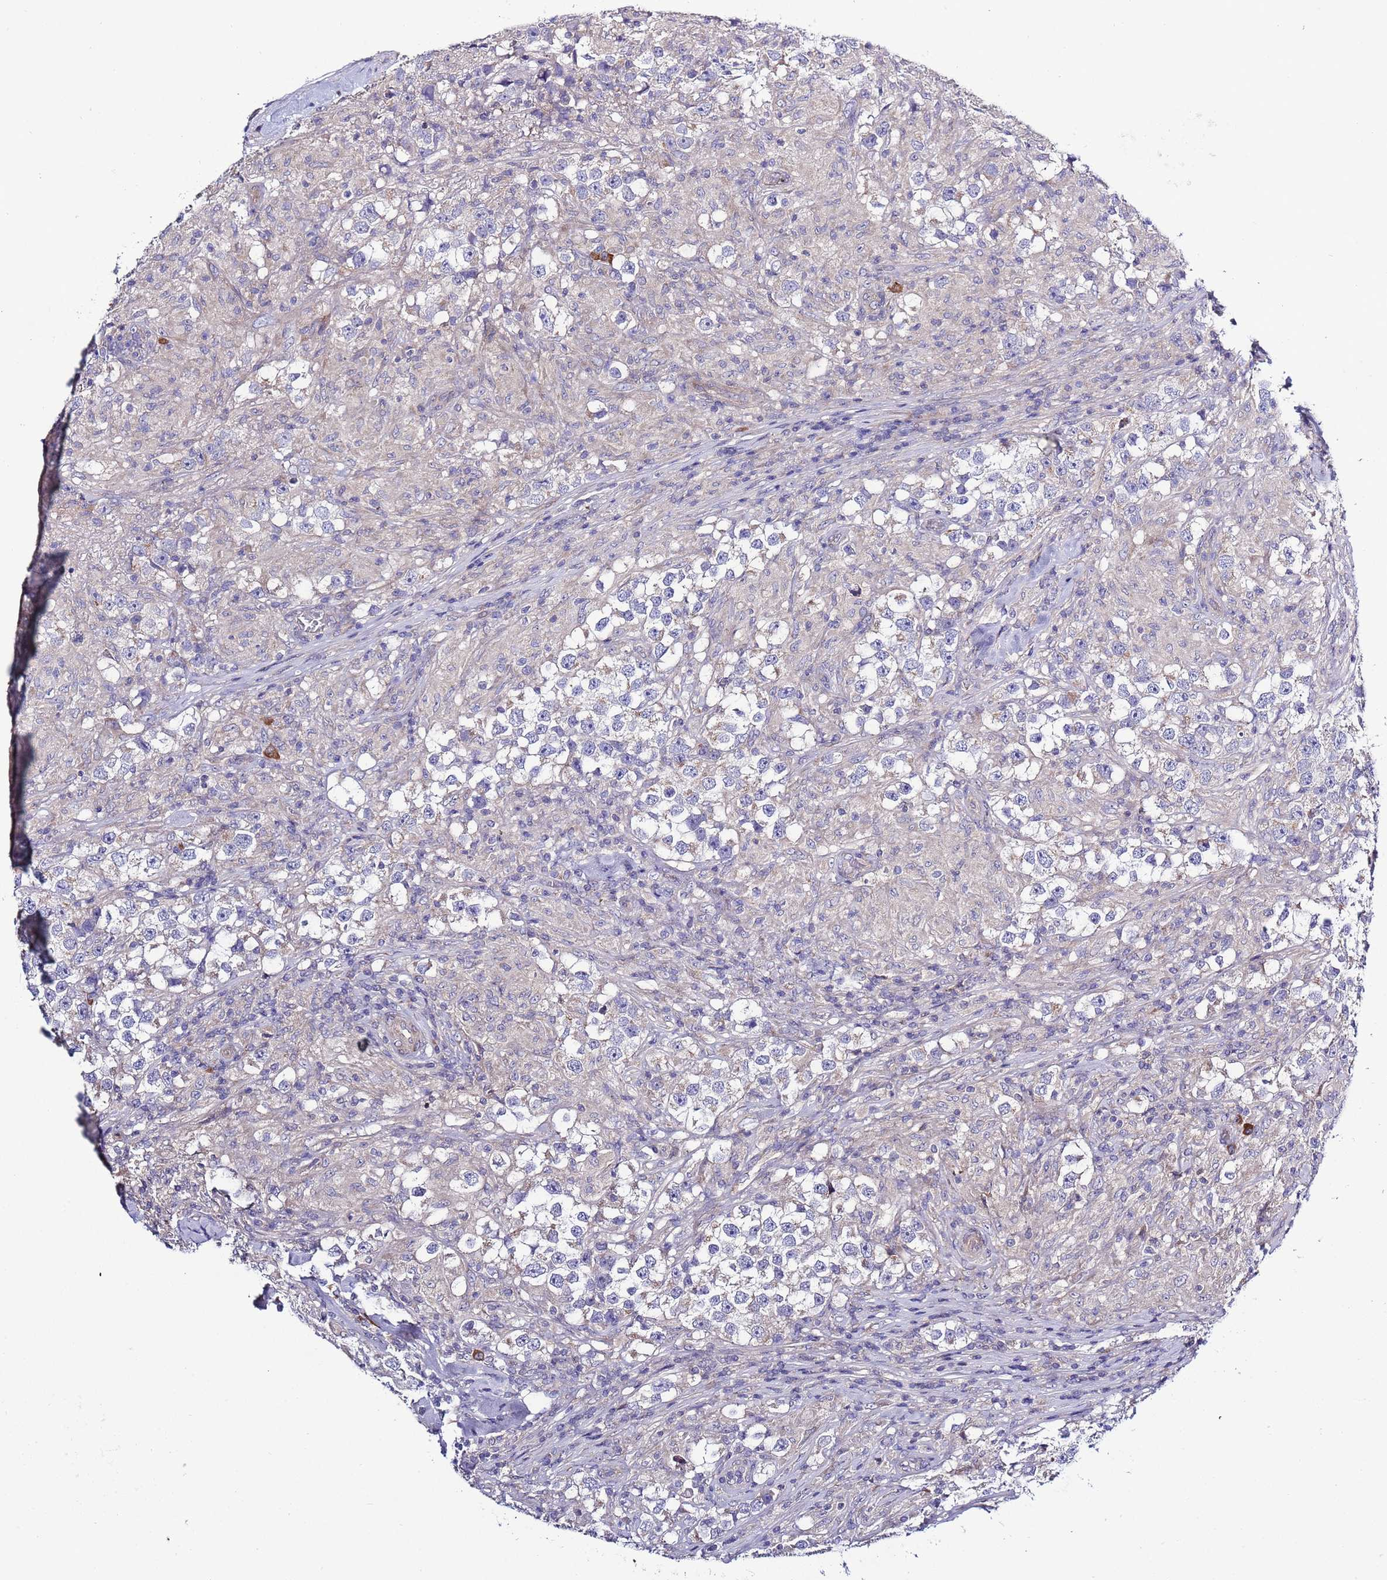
{"staining": {"intensity": "negative", "quantity": "none", "location": "none"}, "tissue": "testis cancer", "cell_type": "Tumor cells", "image_type": "cancer", "snomed": [{"axis": "morphology", "description": "Seminoma, NOS"}, {"axis": "topography", "description": "Testis"}], "caption": "DAB (3,3'-diaminobenzidine) immunohistochemical staining of human testis cancer reveals no significant expression in tumor cells. Brightfield microscopy of immunohistochemistry (IHC) stained with DAB (brown) and hematoxylin (blue), captured at high magnification.", "gene": "SPCS1", "patient": {"sex": "male", "age": 46}}